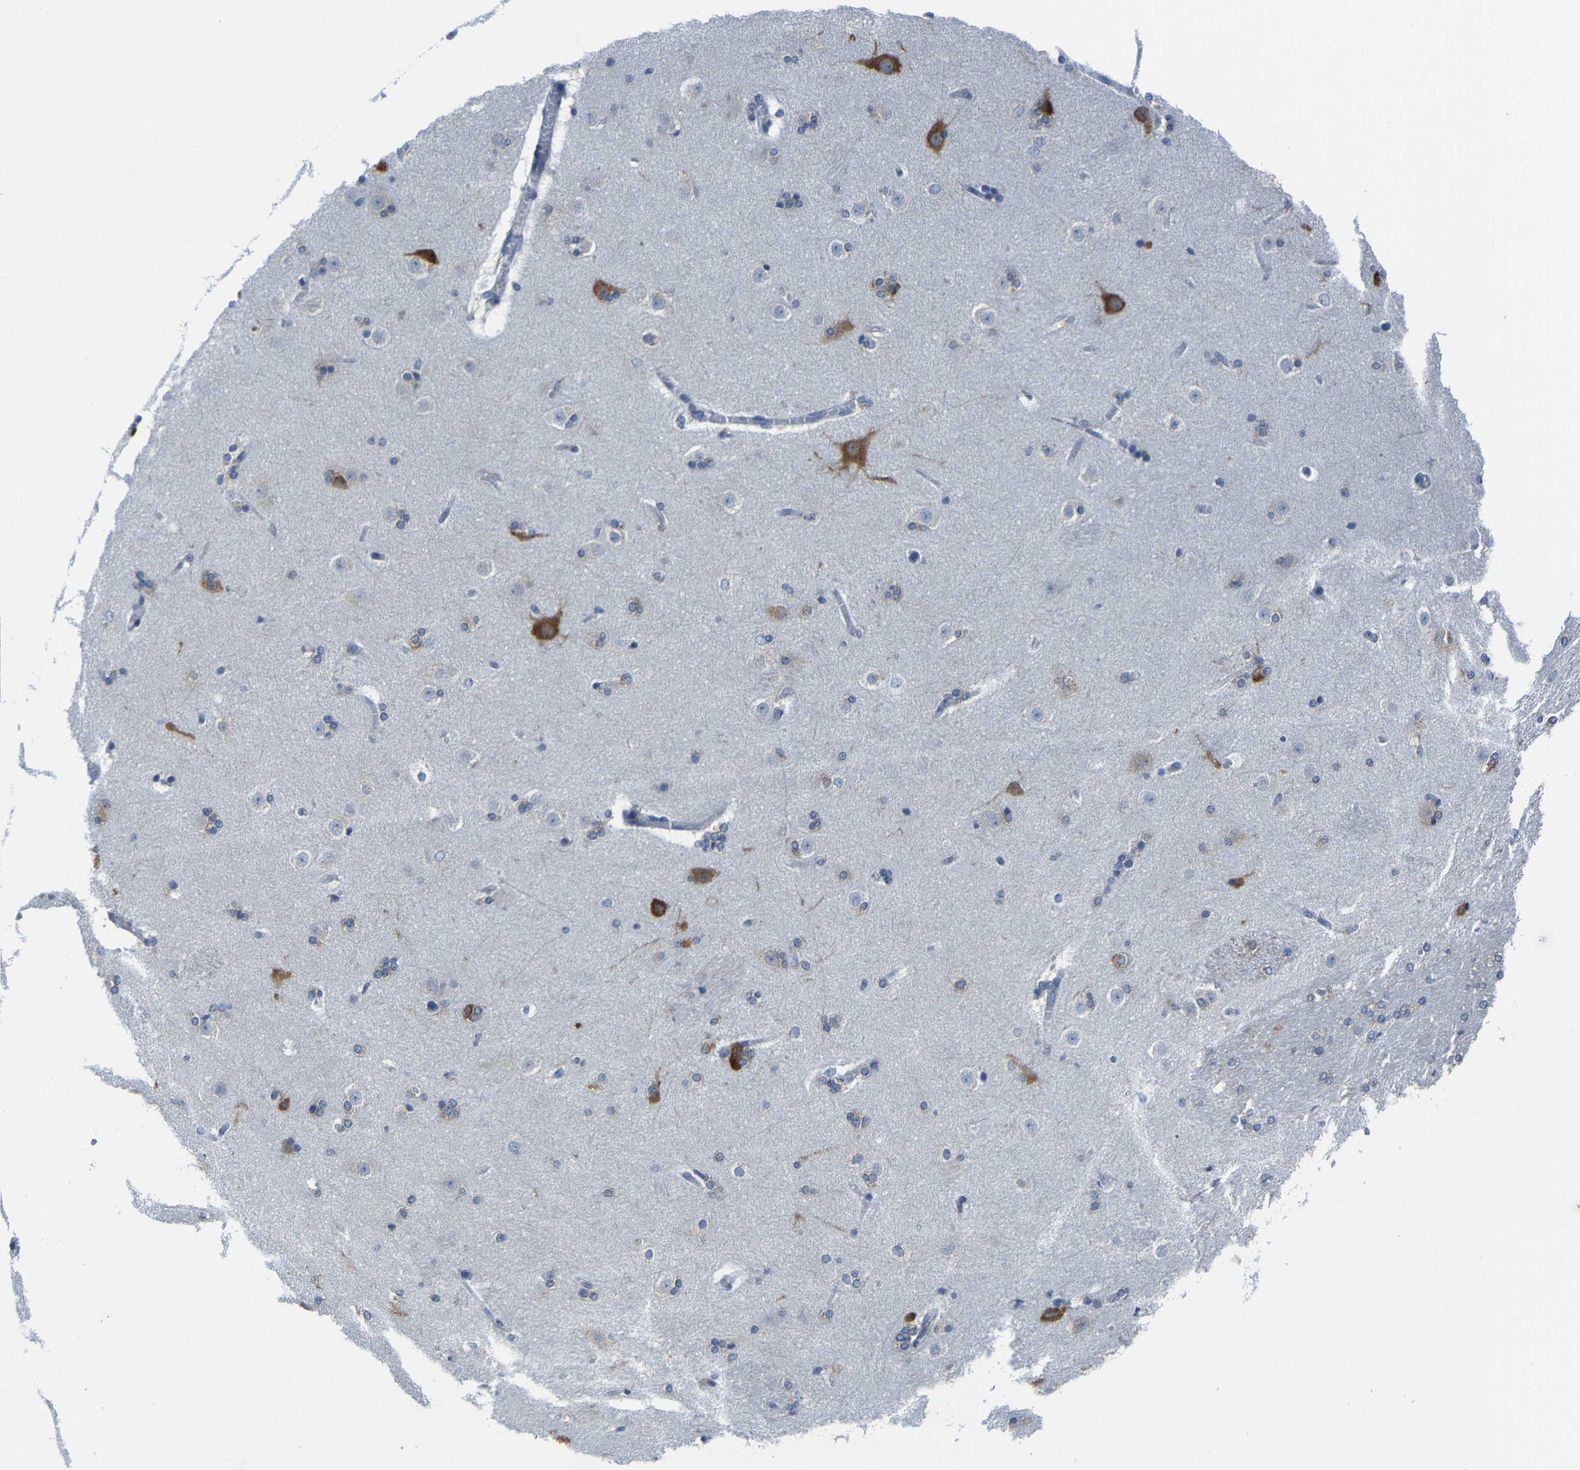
{"staining": {"intensity": "moderate", "quantity": "<25%", "location": "cytoplasmic/membranous"}, "tissue": "caudate", "cell_type": "Glial cells", "image_type": "normal", "snomed": [{"axis": "morphology", "description": "Normal tissue, NOS"}, {"axis": "topography", "description": "Lateral ventricle wall"}], "caption": "Unremarkable caudate was stained to show a protein in brown. There is low levels of moderate cytoplasmic/membranous positivity in about <25% of glial cells. Nuclei are stained in blue.", "gene": "G3BP2", "patient": {"sex": "female", "age": 19}}